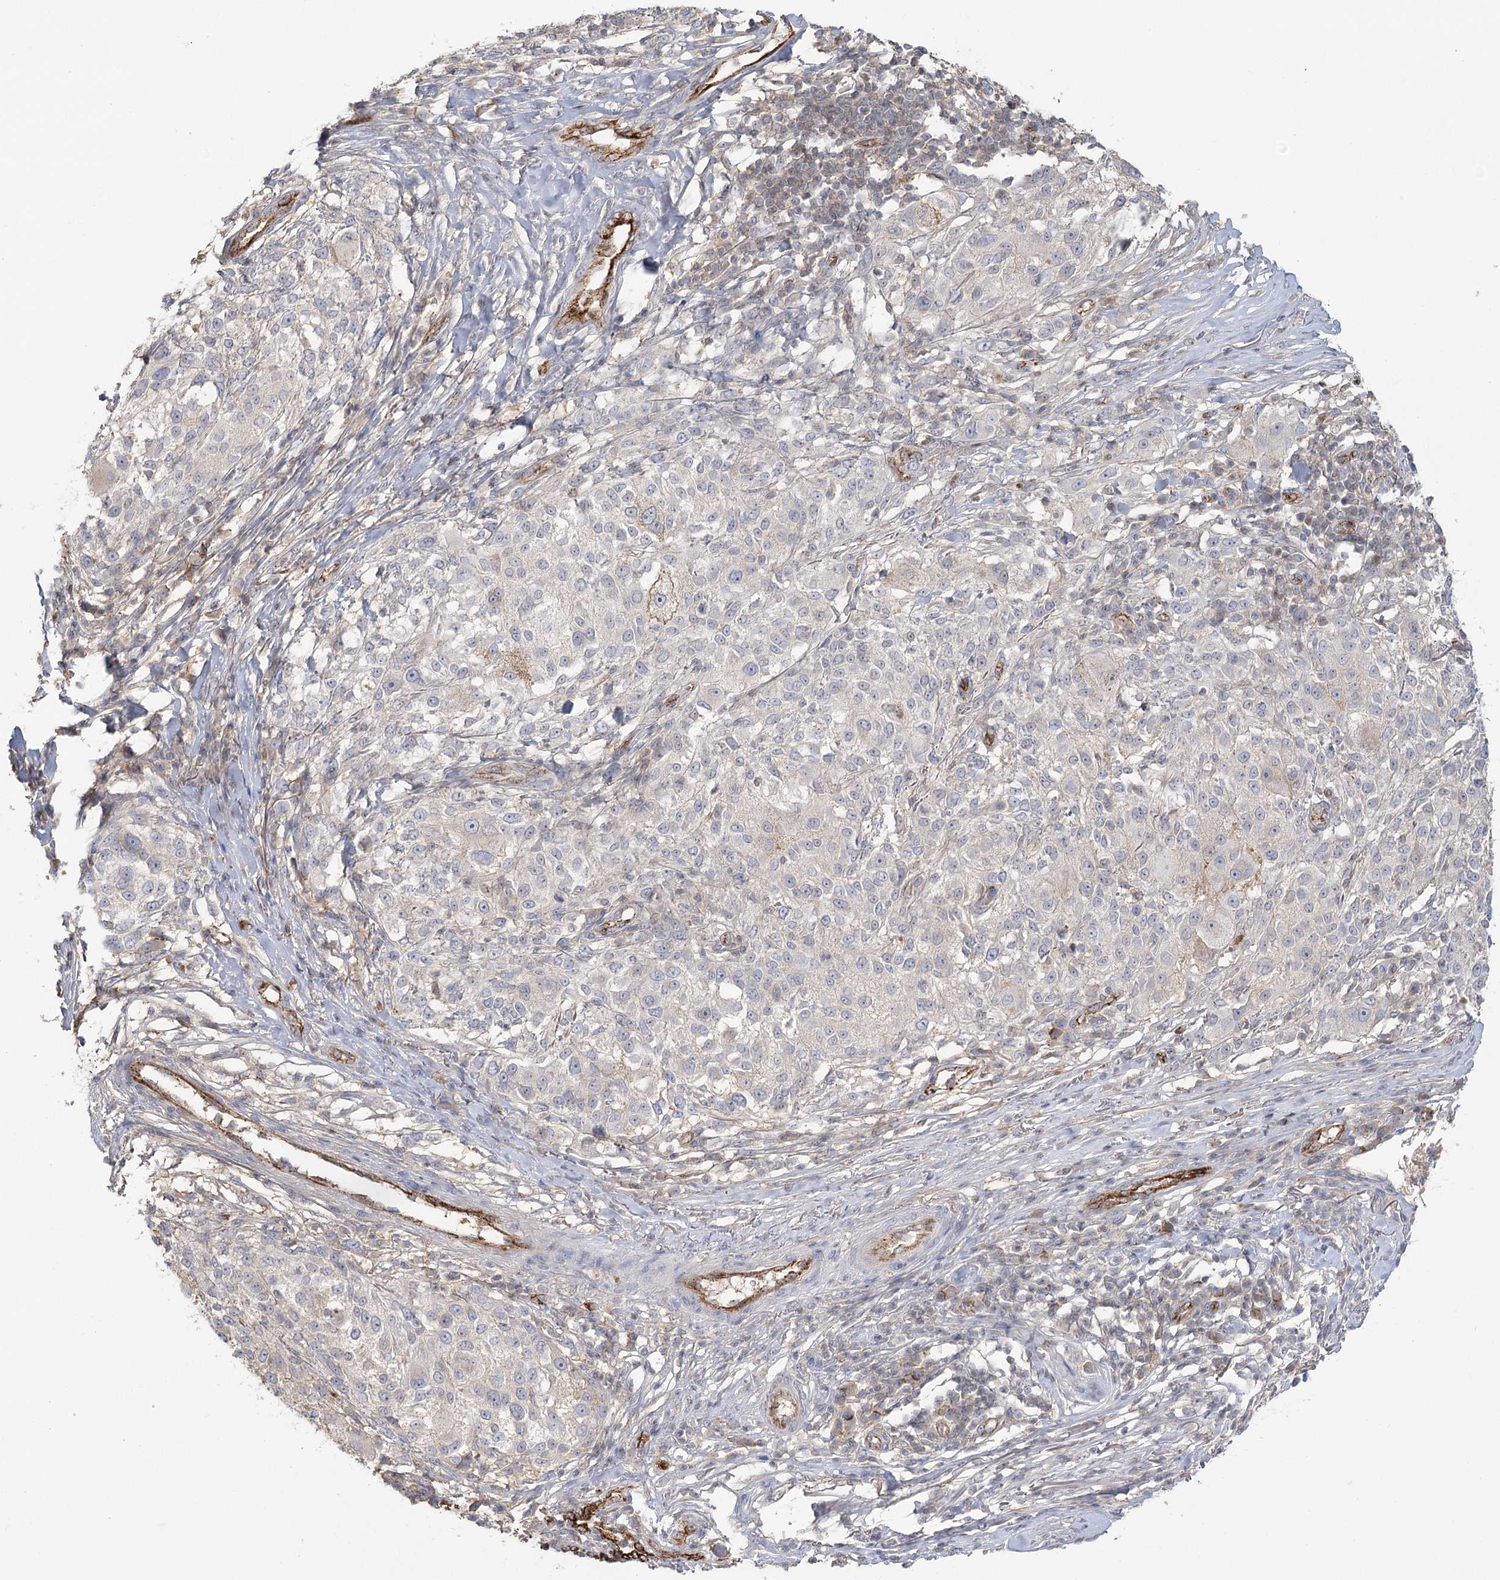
{"staining": {"intensity": "negative", "quantity": "none", "location": "none"}, "tissue": "melanoma", "cell_type": "Tumor cells", "image_type": "cancer", "snomed": [{"axis": "morphology", "description": "Necrosis, NOS"}, {"axis": "morphology", "description": "Malignant melanoma, NOS"}, {"axis": "topography", "description": "Skin"}], "caption": "Tumor cells show no significant expression in malignant melanoma. (Brightfield microscopy of DAB immunohistochemistry (IHC) at high magnification).", "gene": "KBTBD4", "patient": {"sex": "female", "age": 87}}